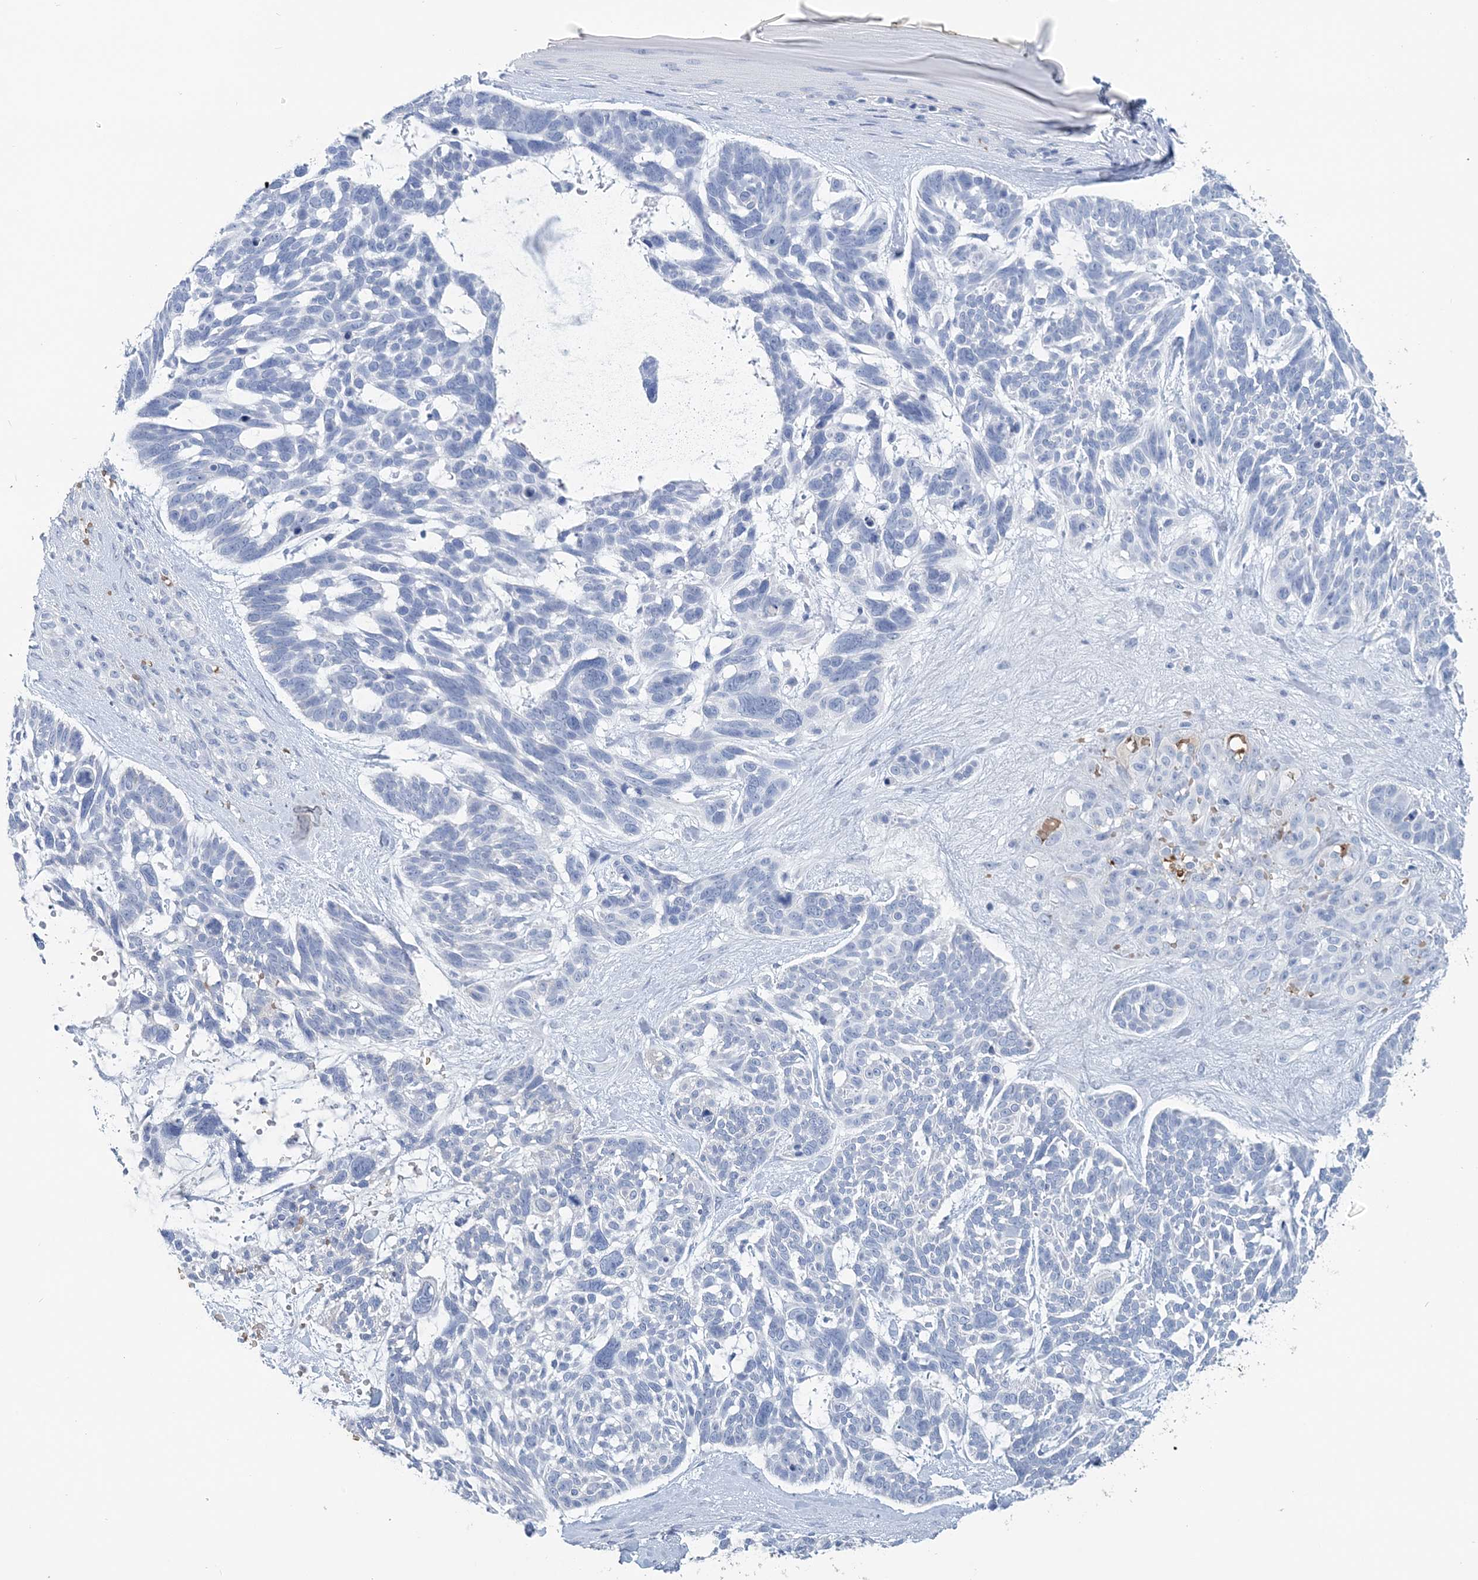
{"staining": {"intensity": "negative", "quantity": "none", "location": "none"}, "tissue": "skin cancer", "cell_type": "Tumor cells", "image_type": "cancer", "snomed": [{"axis": "morphology", "description": "Basal cell carcinoma"}, {"axis": "topography", "description": "Skin"}], "caption": "An image of skin basal cell carcinoma stained for a protein exhibits no brown staining in tumor cells. The staining is performed using DAB brown chromogen with nuclei counter-stained in using hematoxylin.", "gene": "HBD", "patient": {"sex": "male", "age": 88}}